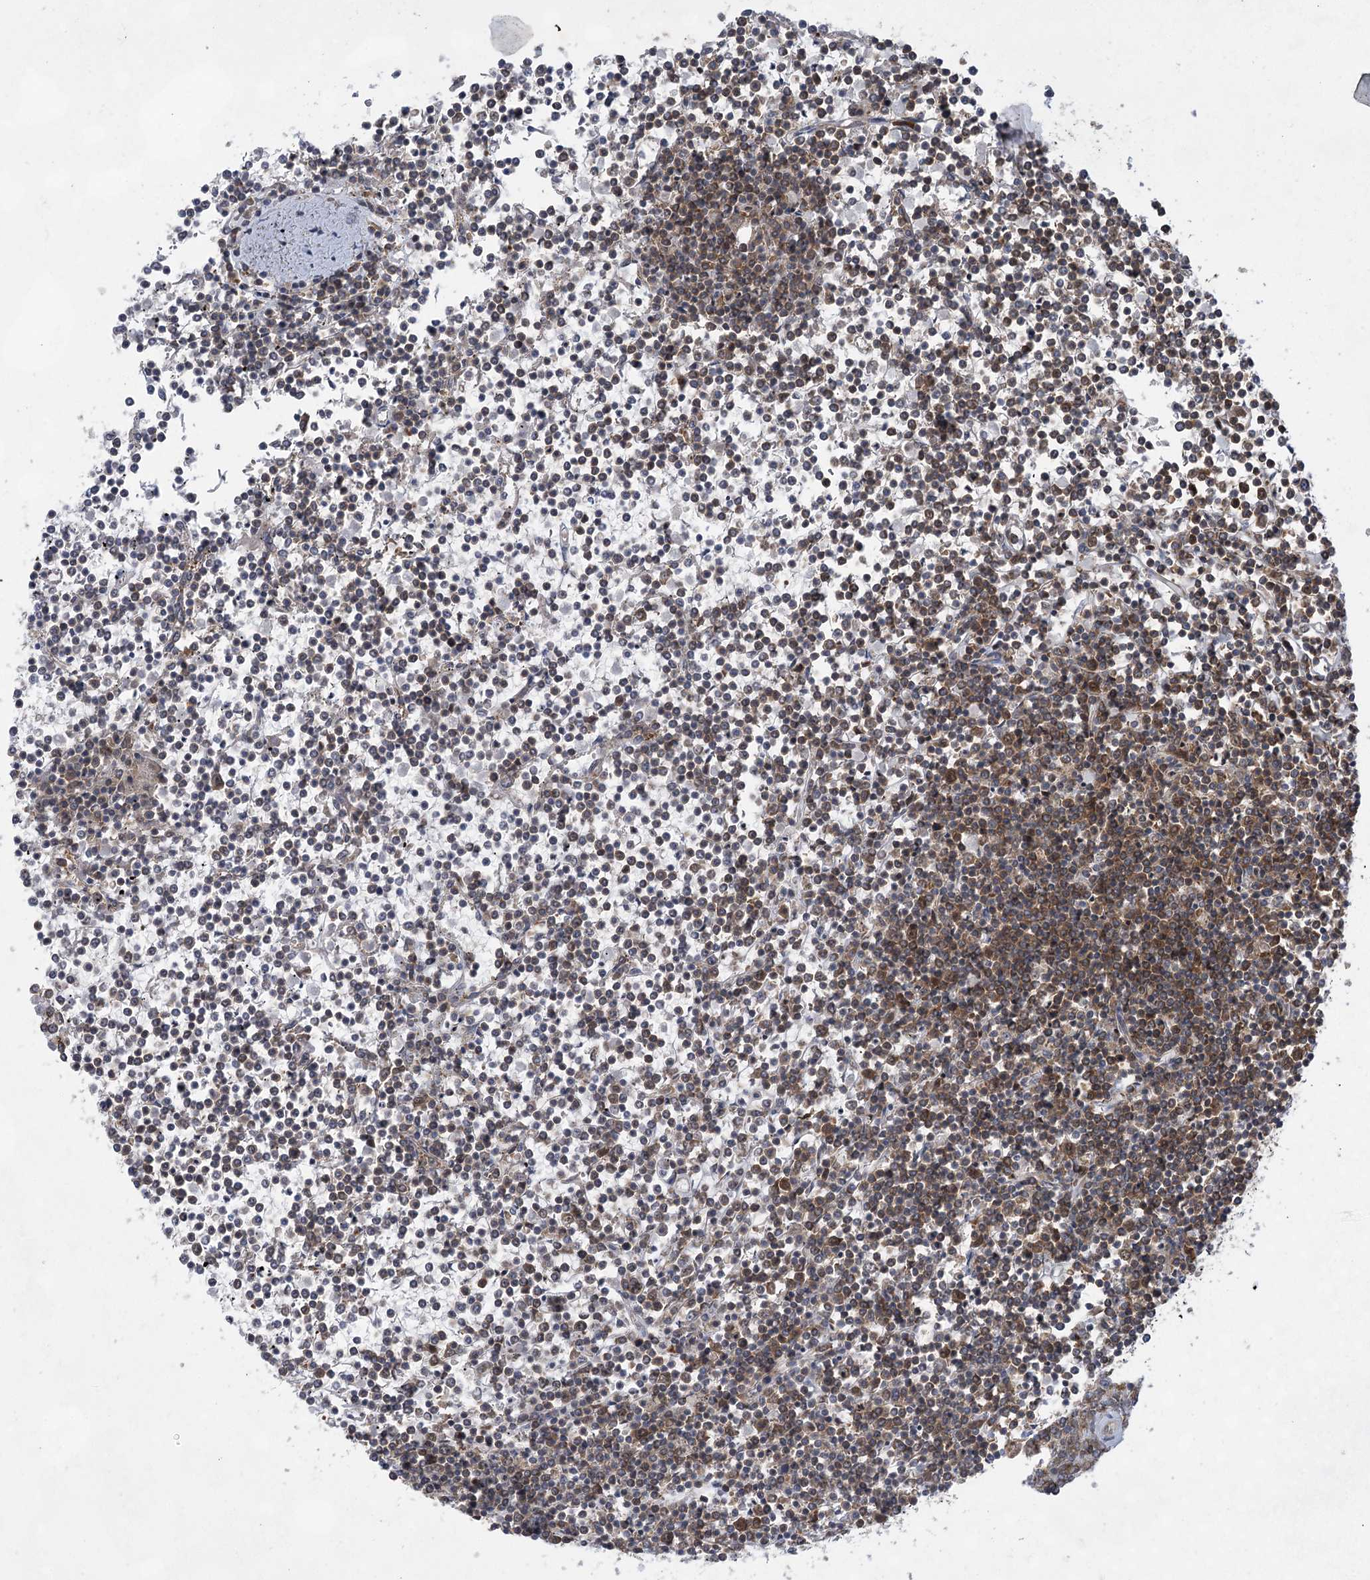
{"staining": {"intensity": "moderate", "quantity": "25%-75%", "location": "cytoplasmic/membranous"}, "tissue": "lymphoma", "cell_type": "Tumor cells", "image_type": "cancer", "snomed": [{"axis": "morphology", "description": "Malignant lymphoma, non-Hodgkin's type, Low grade"}, {"axis": "topography", "description": "Spleen"}], "caption": "The immunohistochemical stain highlights moderate cytoplasmic/membranous staining in tumor cells of lymphoma tissue.", "gene": "EIF3A", "patient": {"sex": "female", "age": 19}}